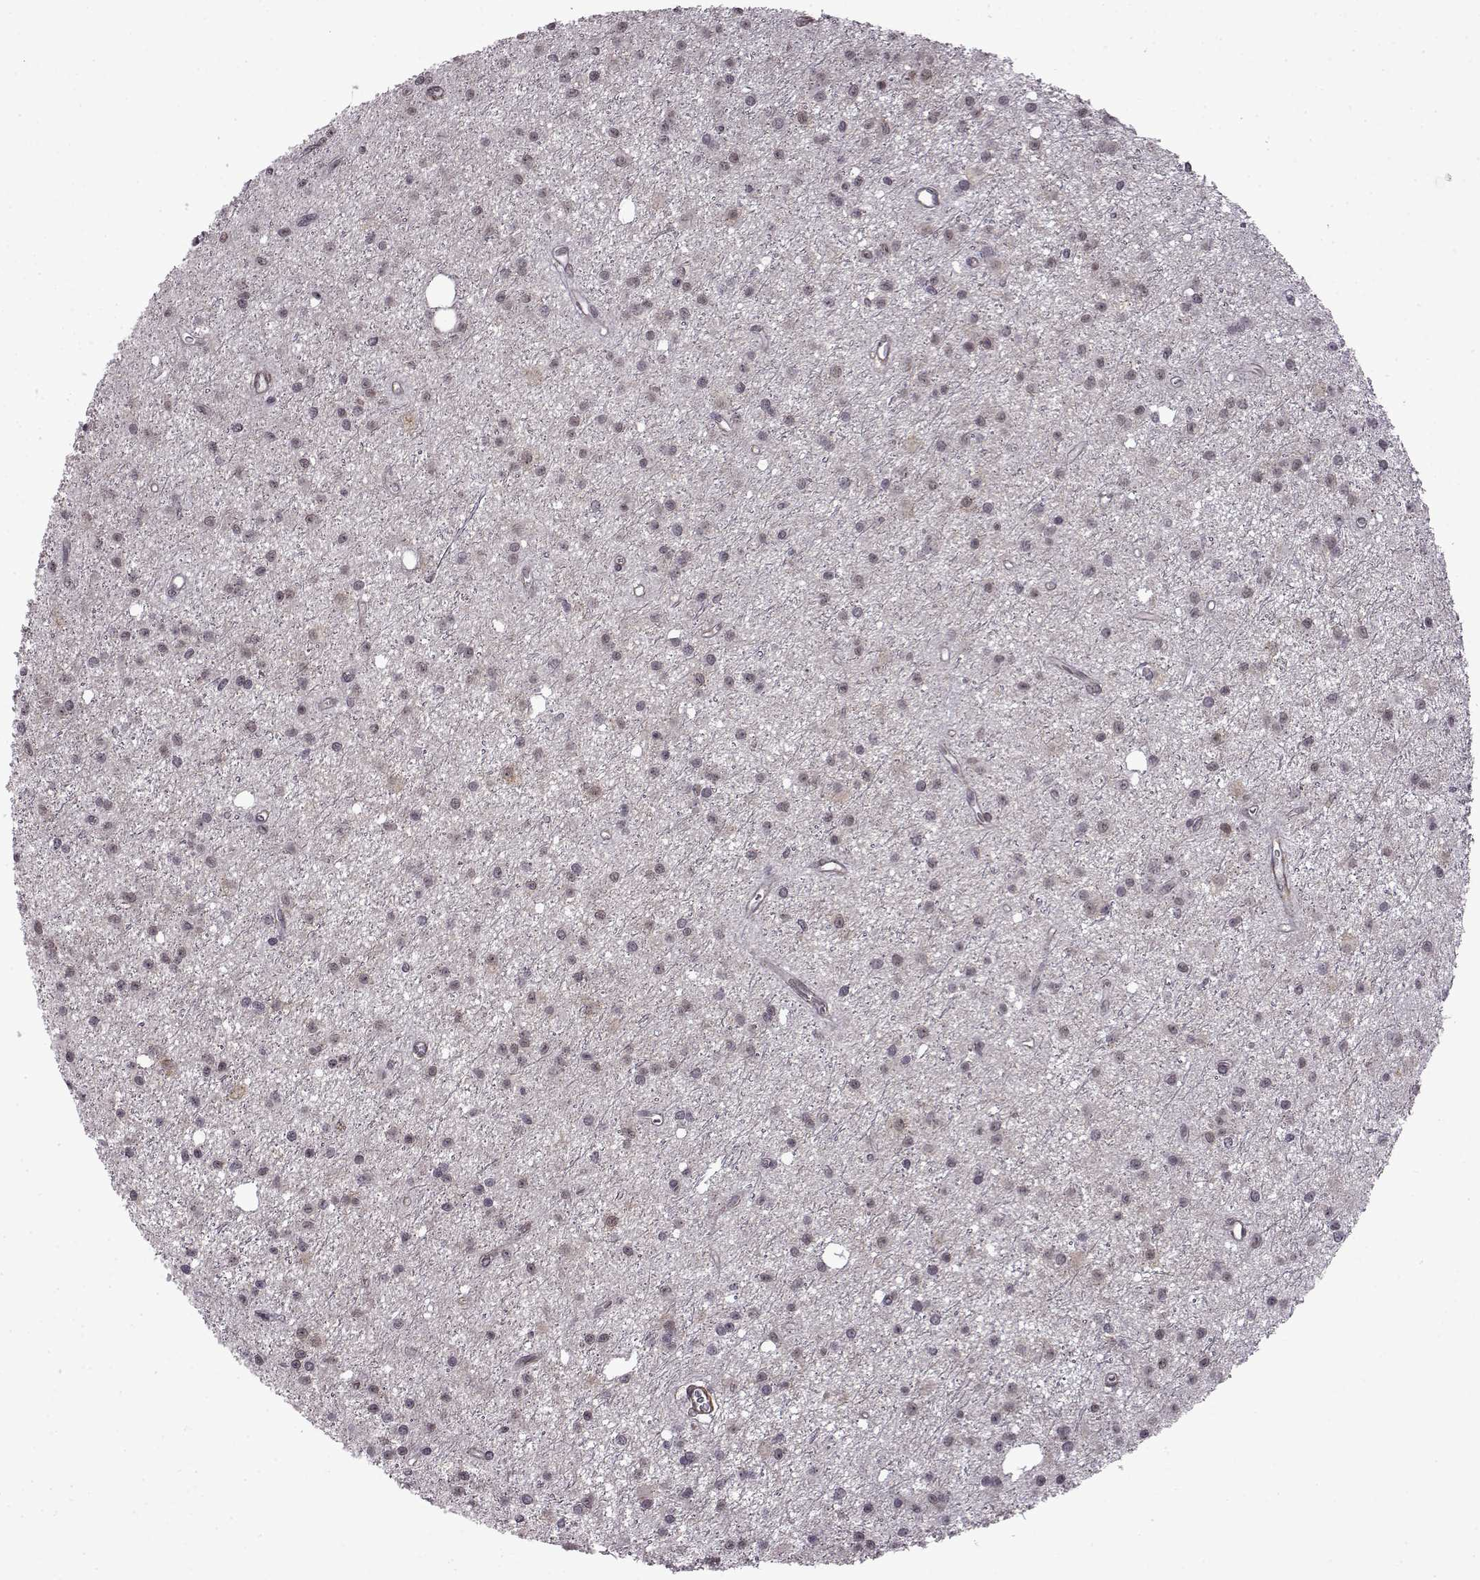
{"staining": {"intensity": "weak", "quantity": "<25%", "location": "cytoplasmic/membranous"}, "tissue": "glioma", "cell_type": "Tumor cells", "image_type": "cancer", "snomed": [{"axis": "morphology", "description": "Glioma, malignant, Low grade"}, {"axis": "topography", "description": "Brain"}], "caption": "Tumor cells are negative for brown protein staining in malignant glioma (low-grade).", "gene": "SYNPO2", "patient": {"sex": "male", "age": 27}}